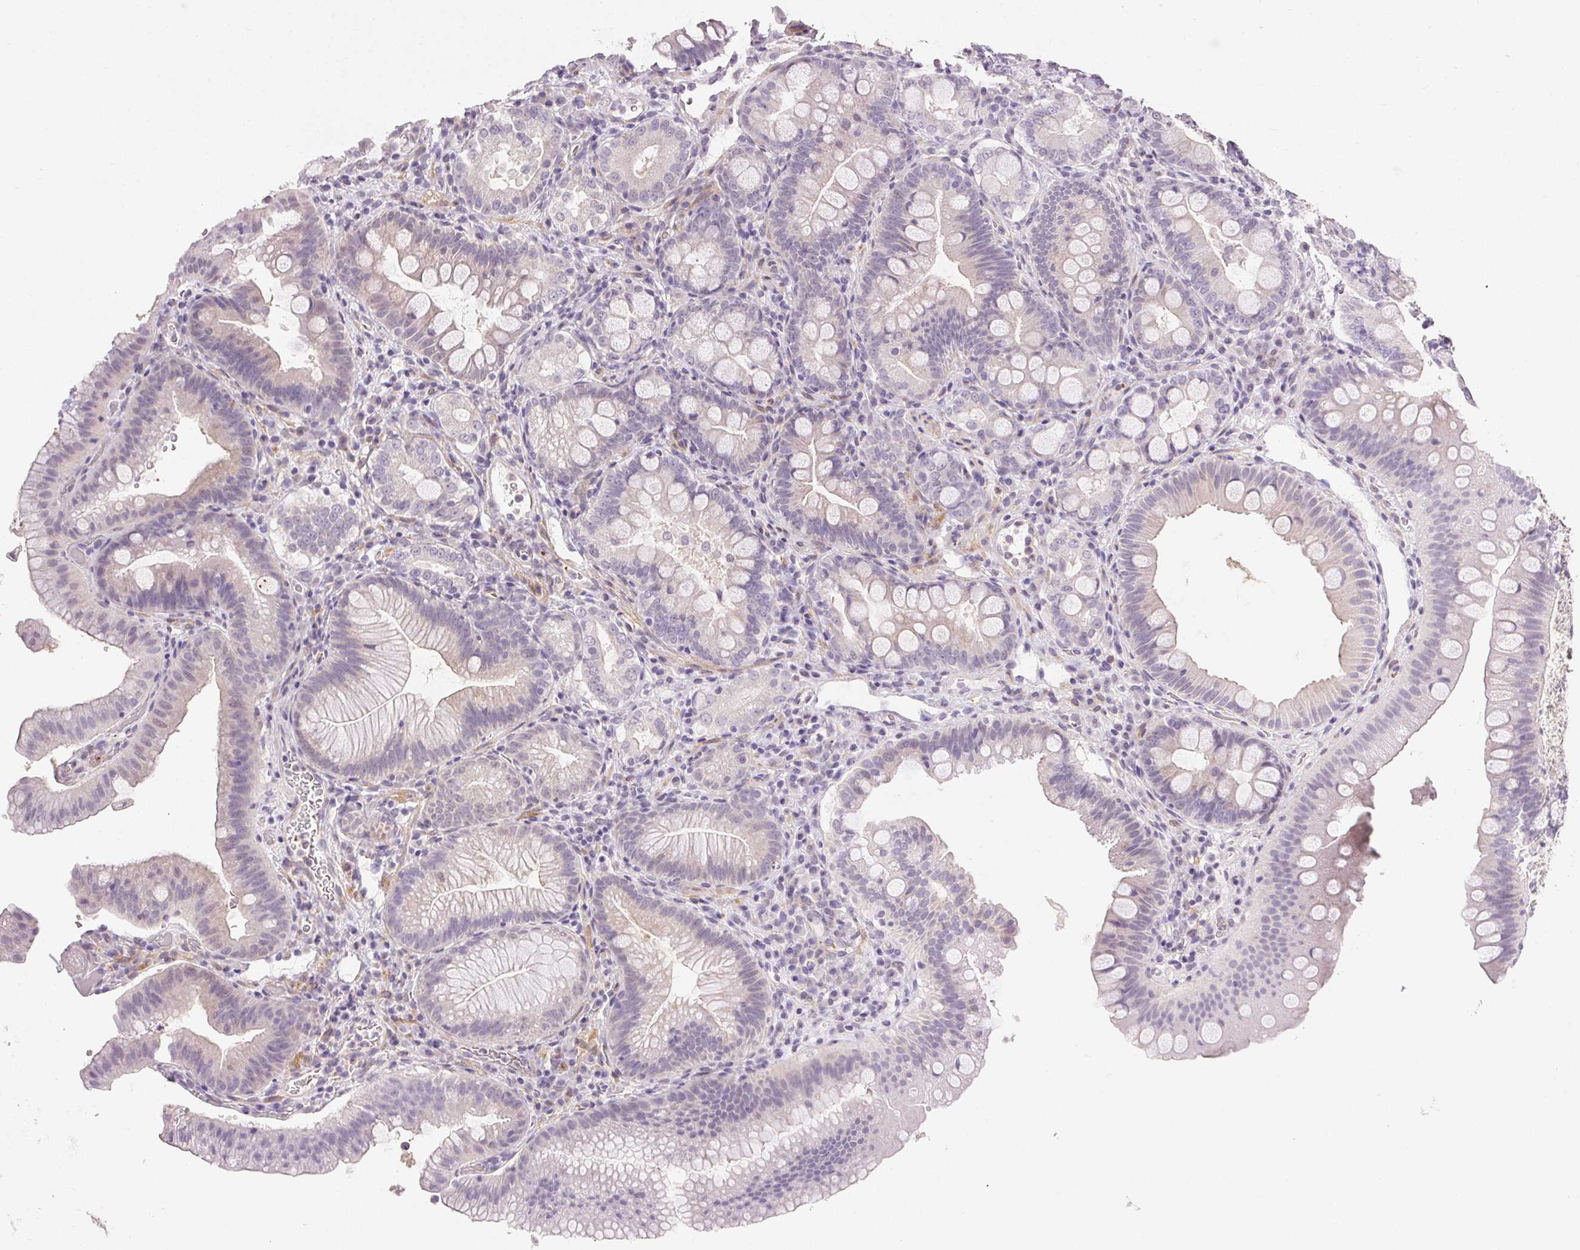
{"staining": {"intensity": "weak", "quantity": "<25%", "location": "cytoplasmic/membranous"}, "tissue": "duodenum", "cell_type": "Glandular cells", "image_type": "normal", "snomed": [{"axis": "morphology", "description": "Normal tissue, NOS"}, {"axis": "topography", "description": "Duodenum"}], "caption": "Immunohistochemical staining of benign duodenum shows no significant positivity in glandular cells. (Stains: DAB immunohistochemistry with hematoxylin counter stain, Microscopy: brightfield microscopy at high magnification).", "gene": "PRL", "patient": {"sex": "male", "age": 59}}